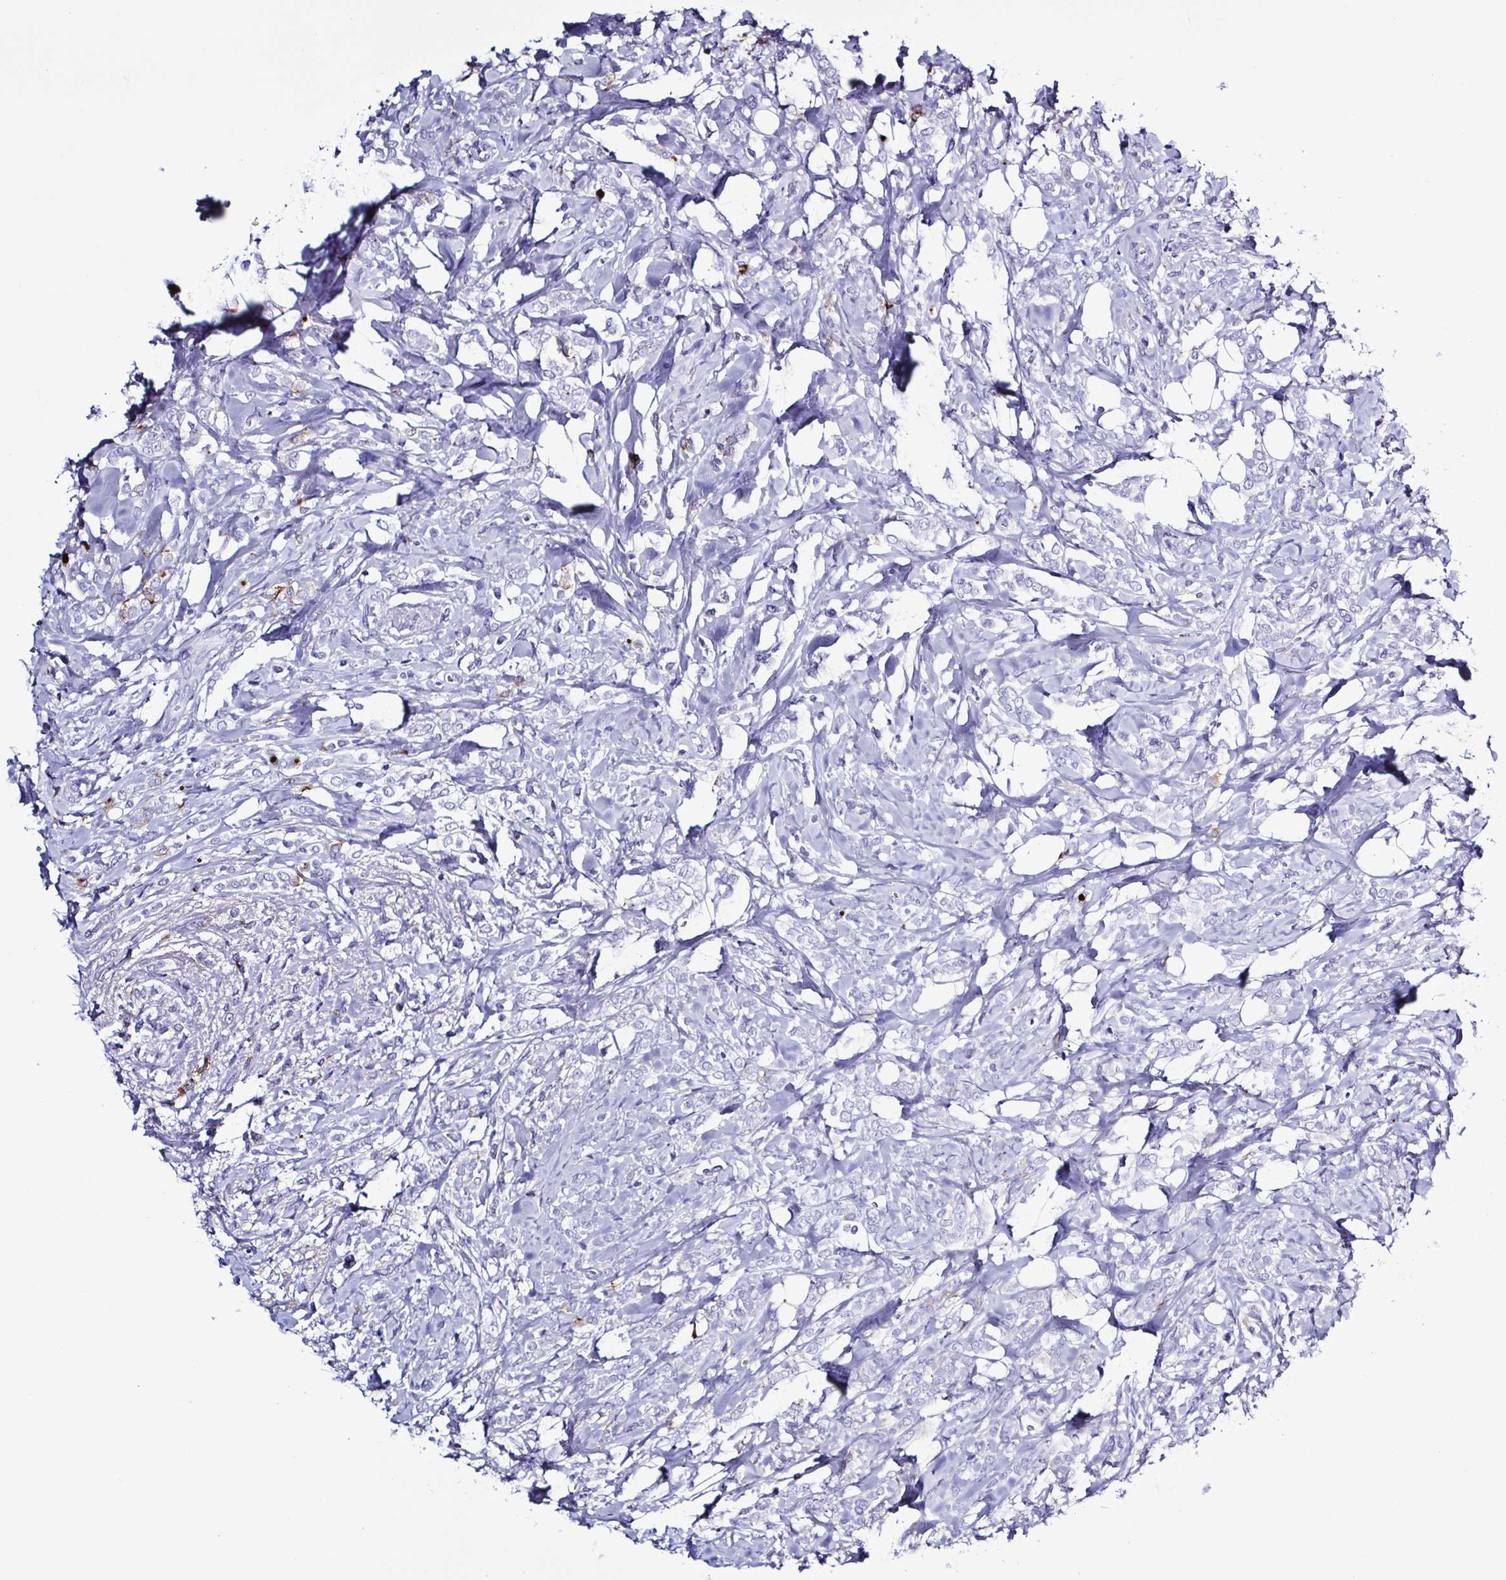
{"staining": {"intensity": "negative", "quantity": "none", "location": "none"}, "tissue": "breast cancer", "cell_type": "Tumor cells", "image_type": "cancer", "snomed": [{"axis": "morphology", "description": "Lobular carcinoma"}, {"axis": "topography", "description": "Breast"}], "caption": "A histopathology image of breast cancer stained for a protein reveals no brown staining in tumor cells.", "gene": "LTF", "patient": {"sex": "female", "age": 49}}